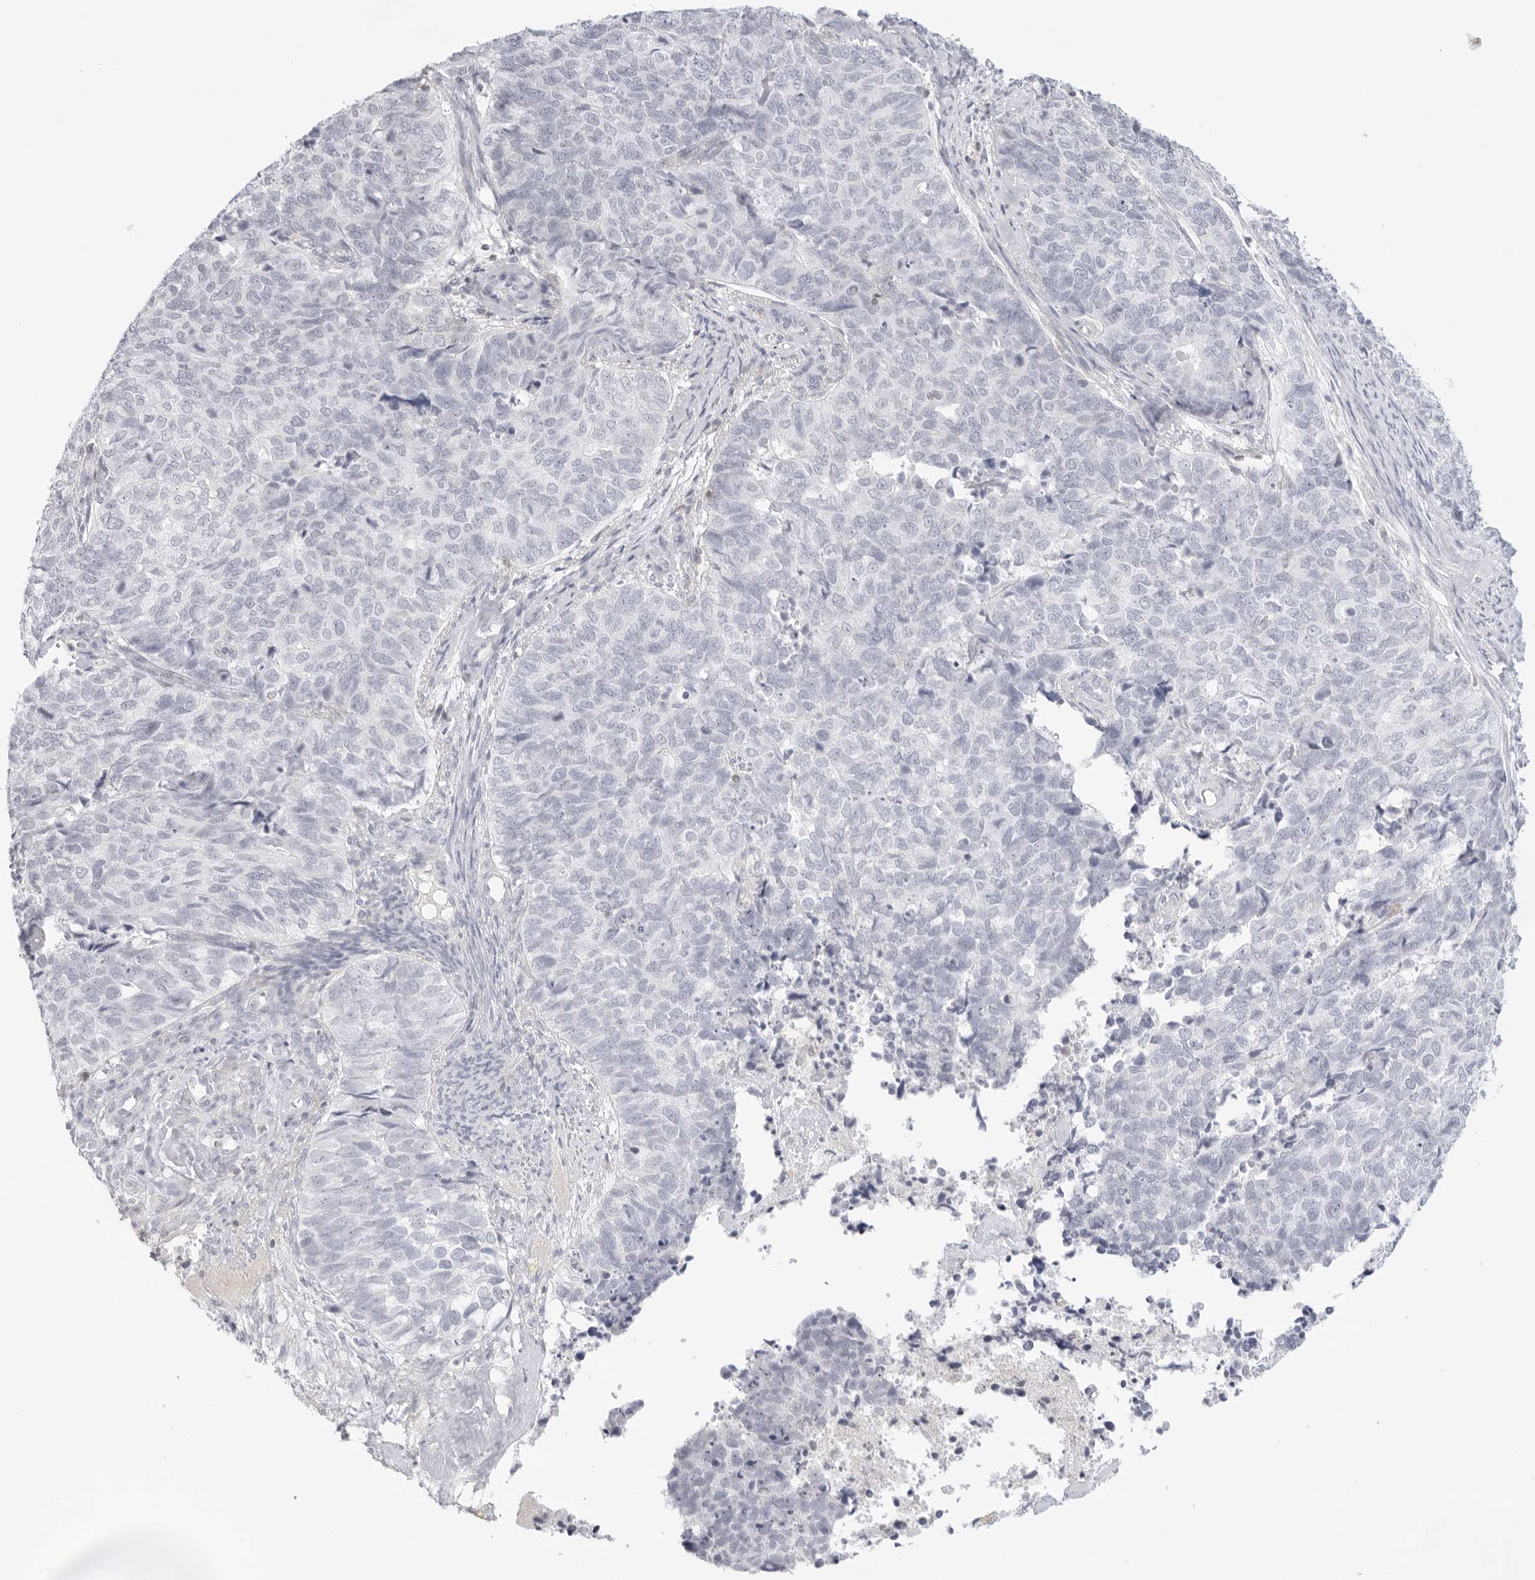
{"staining": {"intensity": "negative", "quantity": "none", "location": "none"}, "tissue": "cervical cancer", "cell_type": "Tumor cells", "image_type": "cancer", "snomed": [{"axis": "morphology", "description": "Squamous cell carcinoma, NOS"}, {"axis": "topography", "description": "Cervix"}], "caption": "A high-resolution photomicrograph shows IHC staining of cervical squamous cell carcinoma, which exhibits no significant expression in tumor cells.", "gene": "TNFRSF14", "patient": {"sex": "female", "age": 63}}